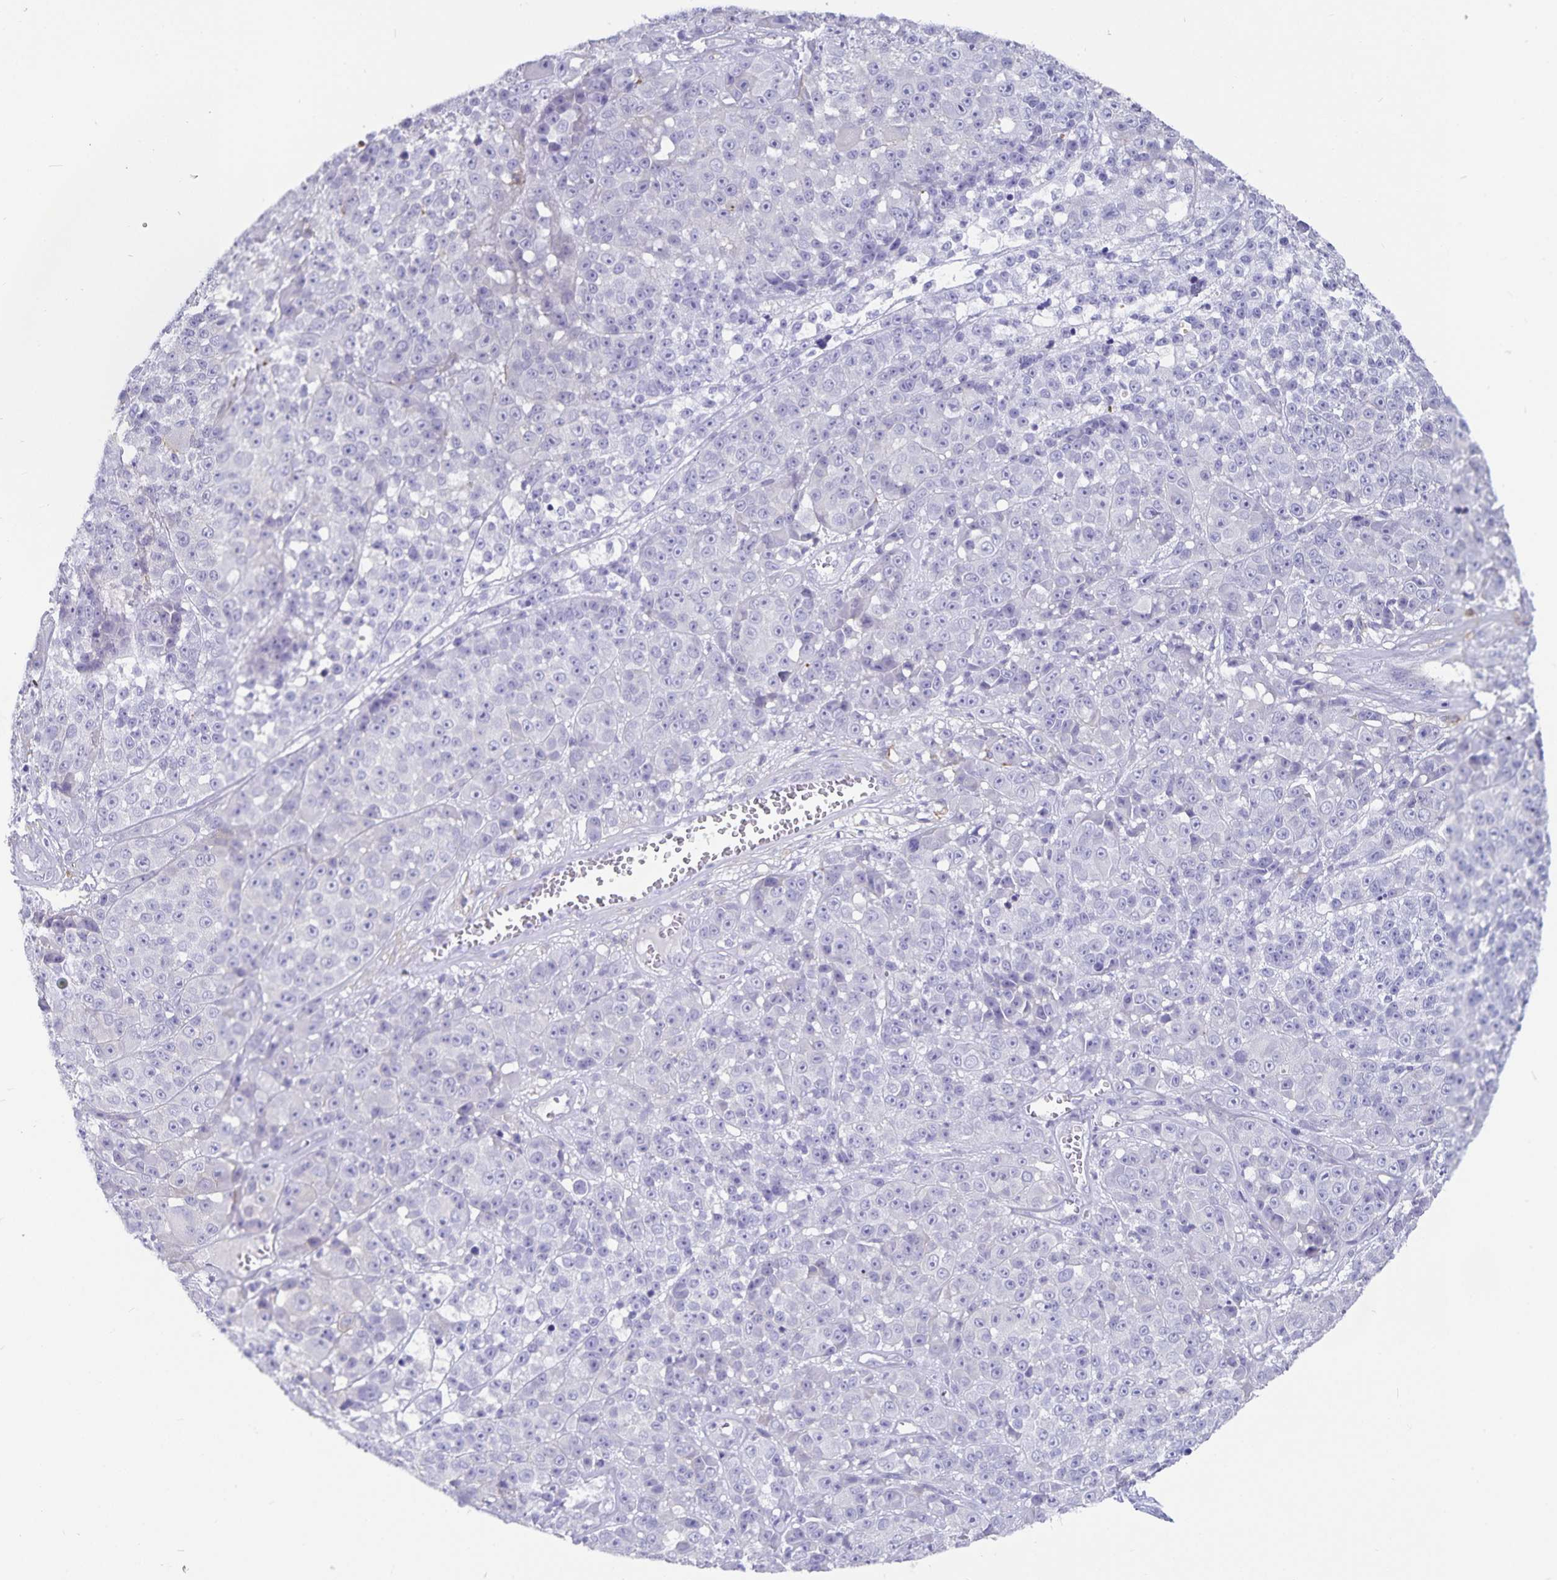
{"staining": {"intensity": "negative", "quantity": "none", "location": "none"}, "tissue": "melanoma", "cell_type": "Tumor cells", "image_type": "cancer", "snomed": [{"axis": "morphology", "description": "Malignant melanoma, NOS"}, {"axis": "topography", "description": "Skin"}, {"axis": "topography", "description": "Skin of back"}], "caption": "Melanoma was stained to show a protein in brown. There is no significant positivity in tumor cells.", "gene": "PLAC1", "patient": {"sex": "male", "age": 91}}